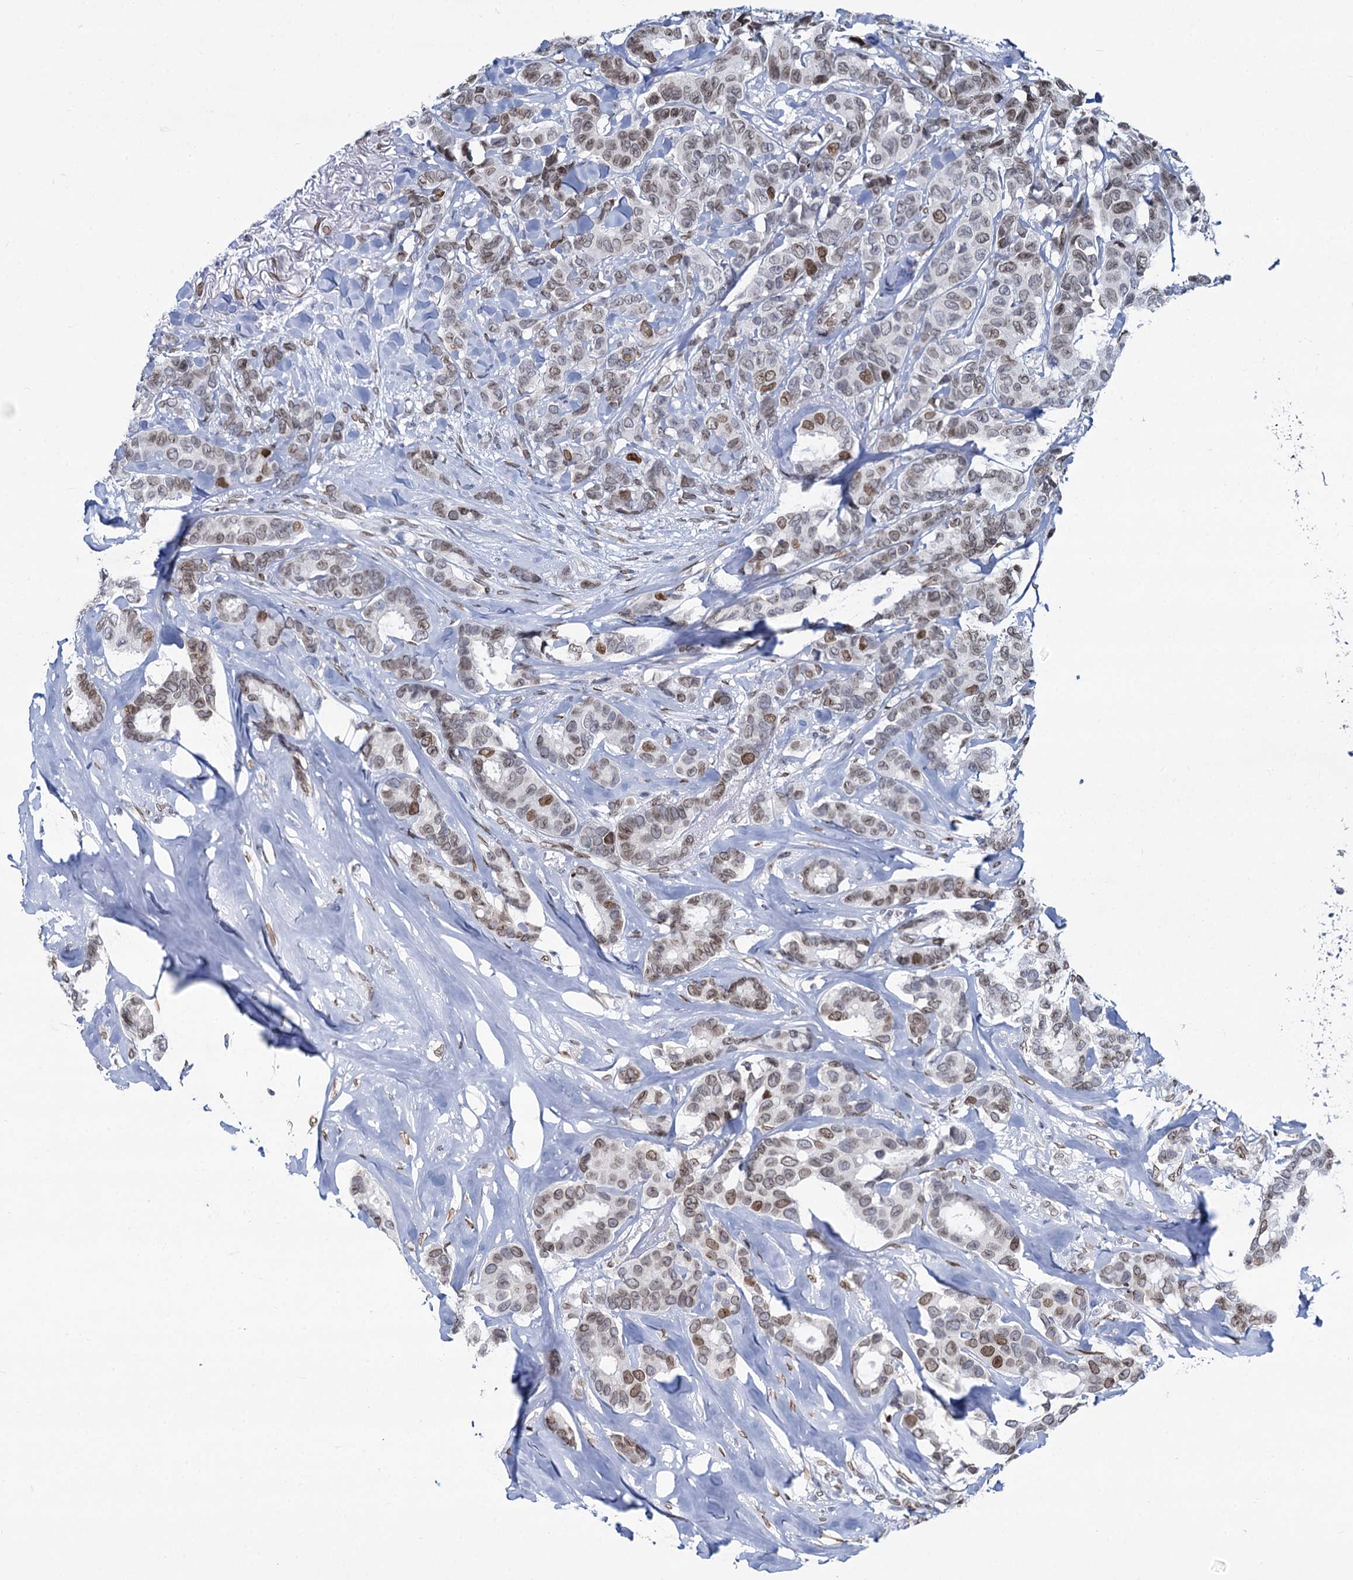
{"staining": {"intensity": "moderate", "quantity": ">75%", "location": "nuclear"}, "tissue": "breast cancer", "cell_type": "Tumor cells", "image_type": "cancer", "snomed": [{"axis": "morphology", "description": "Duct carcinoma"}, {"axis": "topography", "description": "Breast"}], "caption": "Immunohistochemistry (IHC) histopathology image of neoplastic tissue: human breast cancer stained using immunohistochemistry (IHC) displays medium levels of moderate protein expression localized specifically in the nuclear of tumor cells, appearing as a nuclear brown color.", "gene": "PRSS35", "patient": {"sex": "female", "age": 87}}